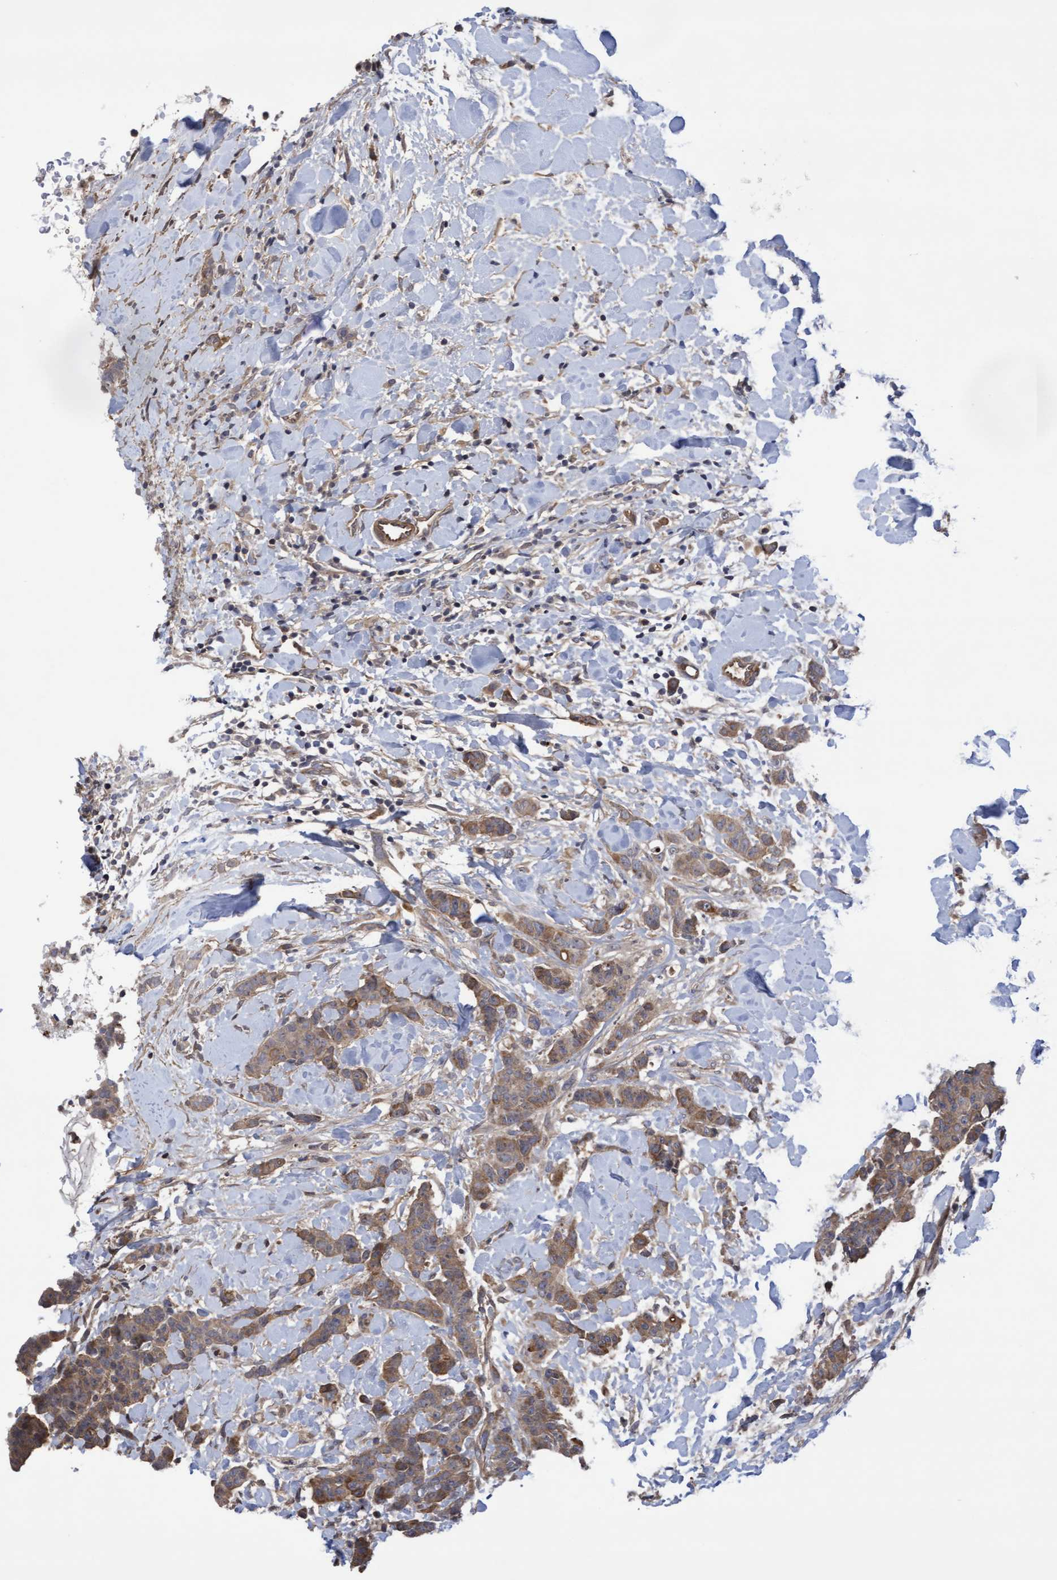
{"staining": {"intensity": "moderate", "quantity": ">75%", "location": "cytoplasmic/membranous"}, "tissue": "breast cancer", "cell_type": "Tumor cells", "image_type": "cancer", "snomed": [{"axis": "morphology", "description": "Normal tissue, NOS"}, {"axis": "morphology", "description": "Duct carcinoma"}, {"axis": "topography", "description": "Breast"}], "caption": "A micrograph of human breast infiltrating ductal carcinoma stained for a protein demonstrates moderate cytoplasmic/membranous brown staining in tumor cells. The protein of interest is stained brown, and the nuclei are stained in blue (DAB IHC with brightfield microscopy, high magnification).", "gene": "COBL", "patient": {"sex": "female", "age": 40}}